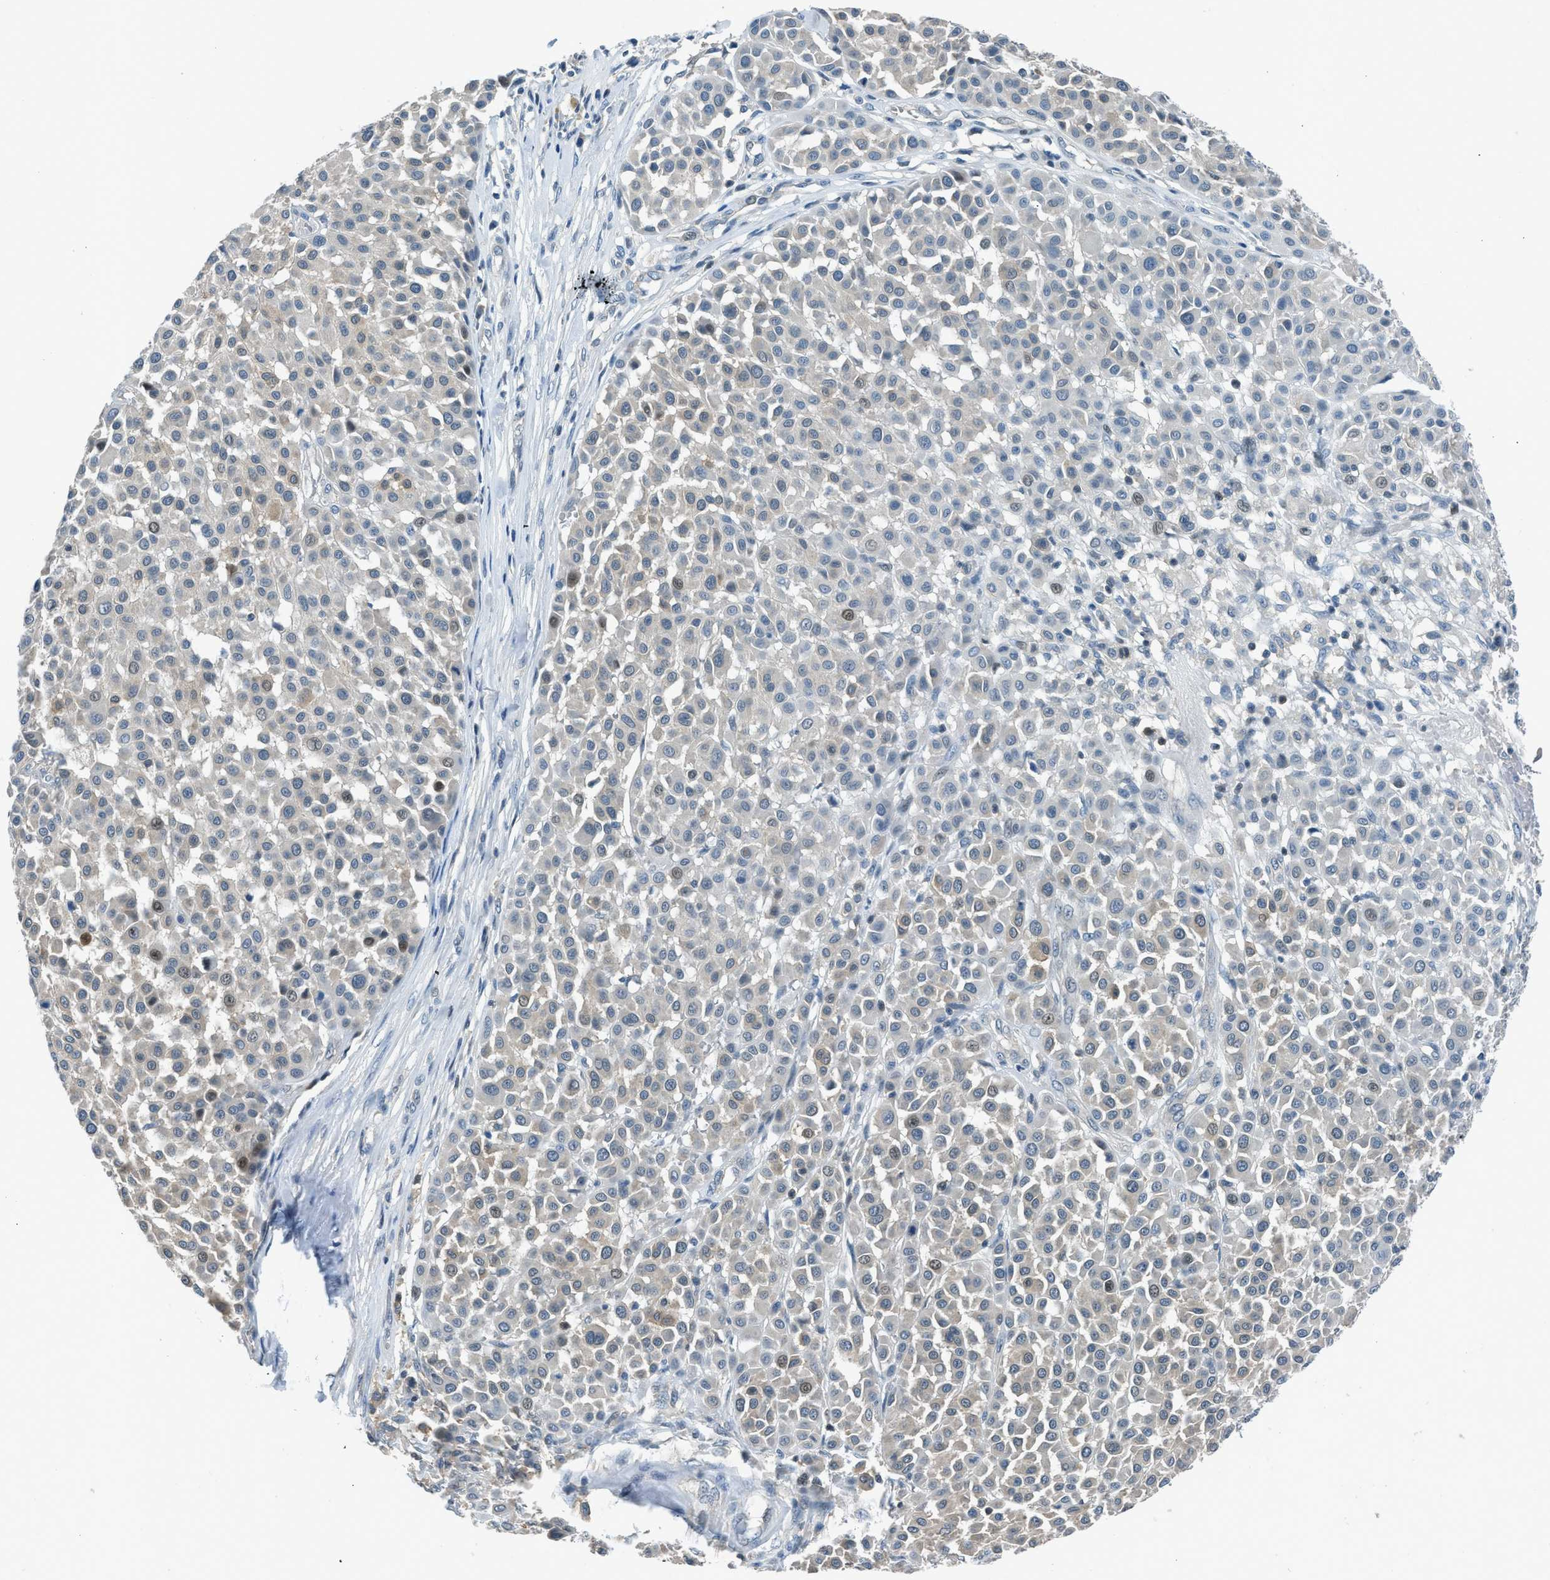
{"staining": {"intensity": "weak", "quantity": "<25%", "location": "cytoplasmic/membranous,nuclear"}, "tissue": "melanoma", "cell_type": "Tumor cells", "image_type": "cancer", "snomed": [{"axis": "morphology", "description": "Malignant melanoma, Metastatic site"}, {"axis": "topography", "description": "Soft tissue"}], "caption": "Tumor cells are negative for protein expression in human melanoma.", "gene": "LMLN", "patient": {"sex": "male", "age": 41}}